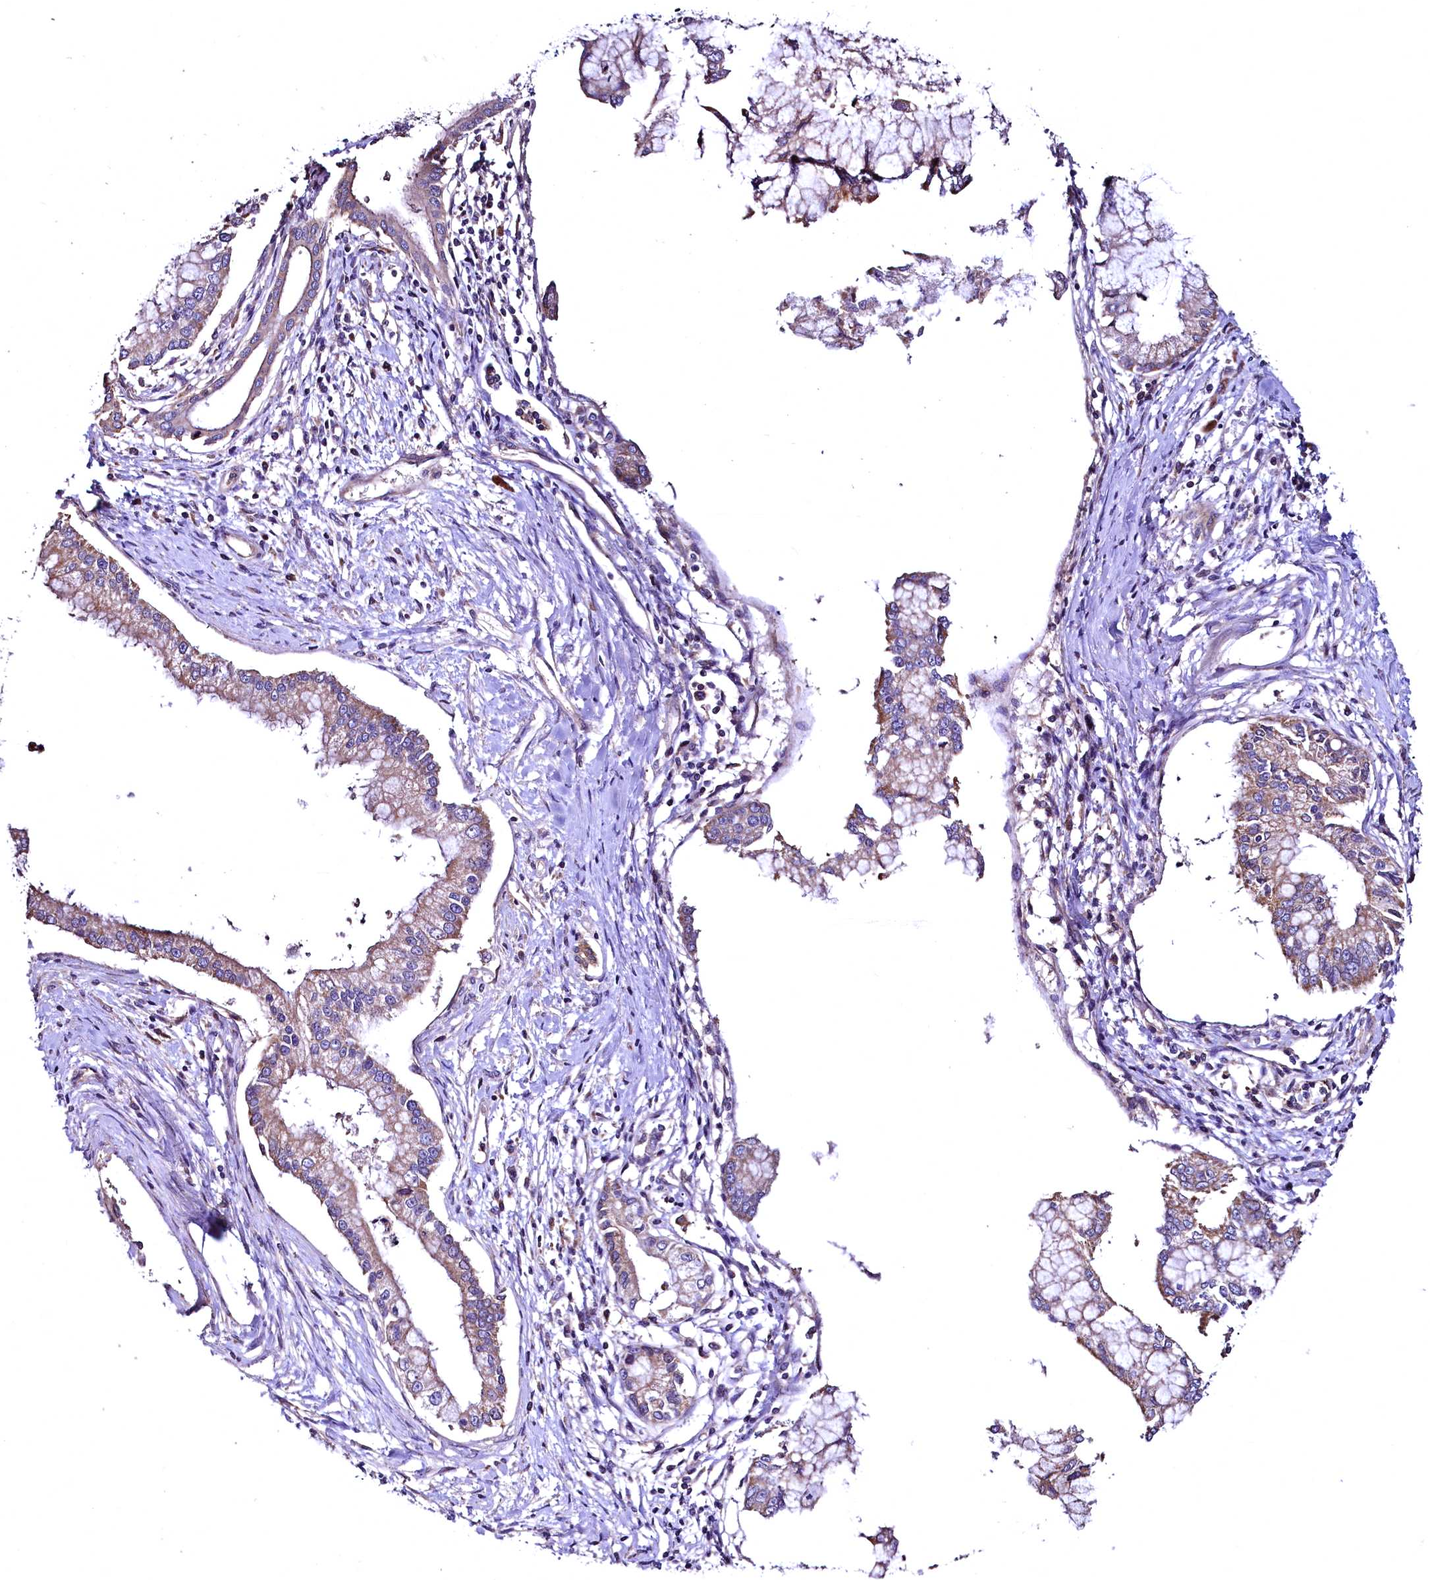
{"staining": {"intensity": "moderate", "quantity": ">75%", "location": "cytoplasmic/membranous"}, "tissue": "pancreatic cancer", "cell_type": "Tumor cells", "image_type": "cancer", "snomed": [{"axis": "morphology", "description": "Adenocarcinoma, NOS"}, {"axis": "topography", "description": "Pancreas"}], "caption": "A brown stain shows moderate cytoplasmic/membranous staining of a protein in pancreatic adenocarcinoma tumor cells. The staining was performed using DAB (3,3'-diaminobenzidine), with brown indicating positive protein expression. Nuclei are stained blue with hematoxylin.", "gene": "TBCEL", "patient": {"sex": "male", "age": 46}}